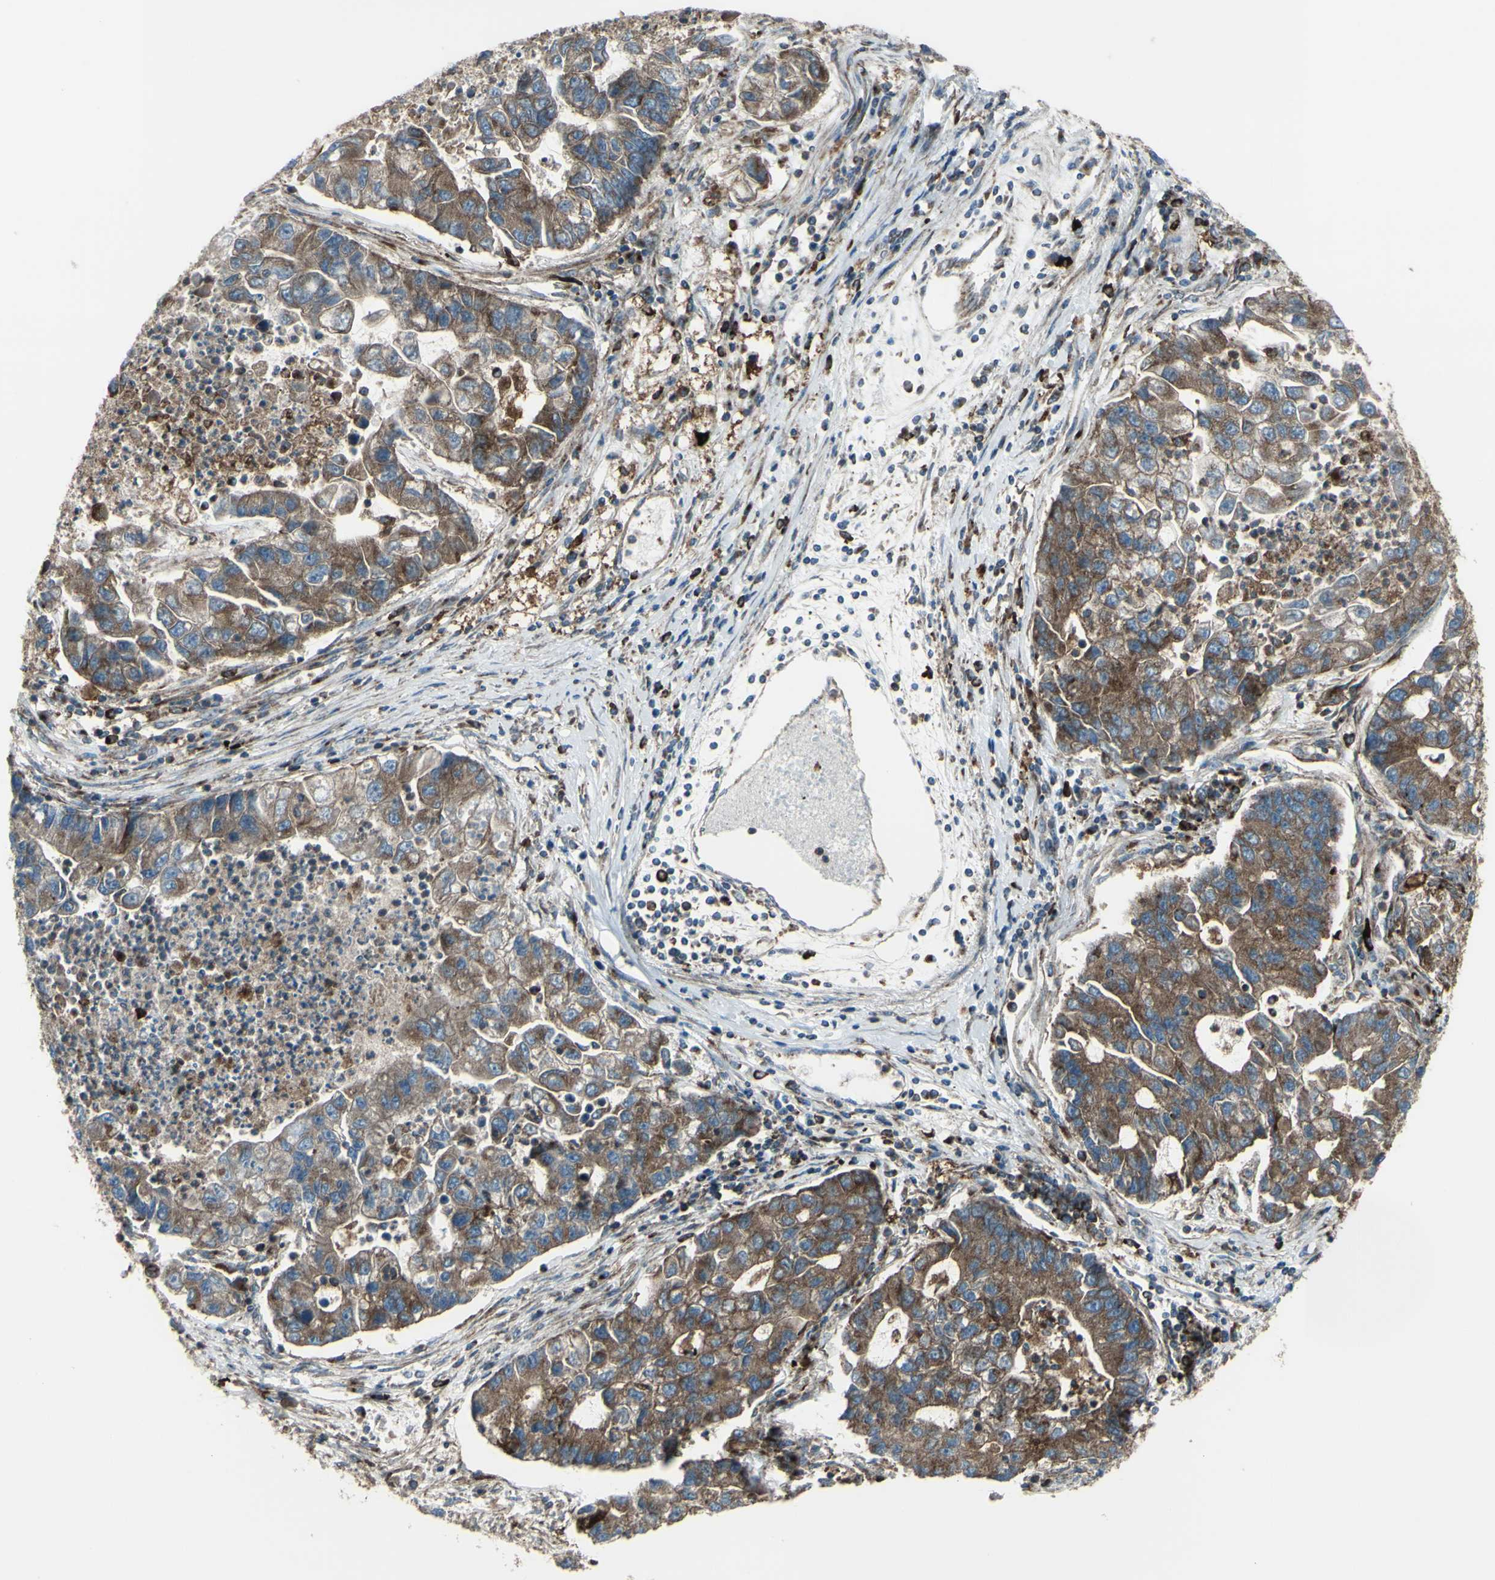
{"staining": {"intensity": "moderate", "quantity": ">75%", "location": "cytoplasmic/membranous"}, "tissue": "lung cancer", "cell_type": "Tumor cells", "image_type": "cancer", "snomed": [{"axis": "morphology", "description": "Adenocarcinoma, NOS"}, {"axis": "topography", "description": "Lung"}], "caption": "High-power microscopy captured an immunohistochemistry (IHC) micrograph of lung cancer, revealing moderate cytoplasmic/membranous expression in approximately >75% of tumor cells.", "gene": "NAPA", "patient": {"sex": "female", "age": 51}}